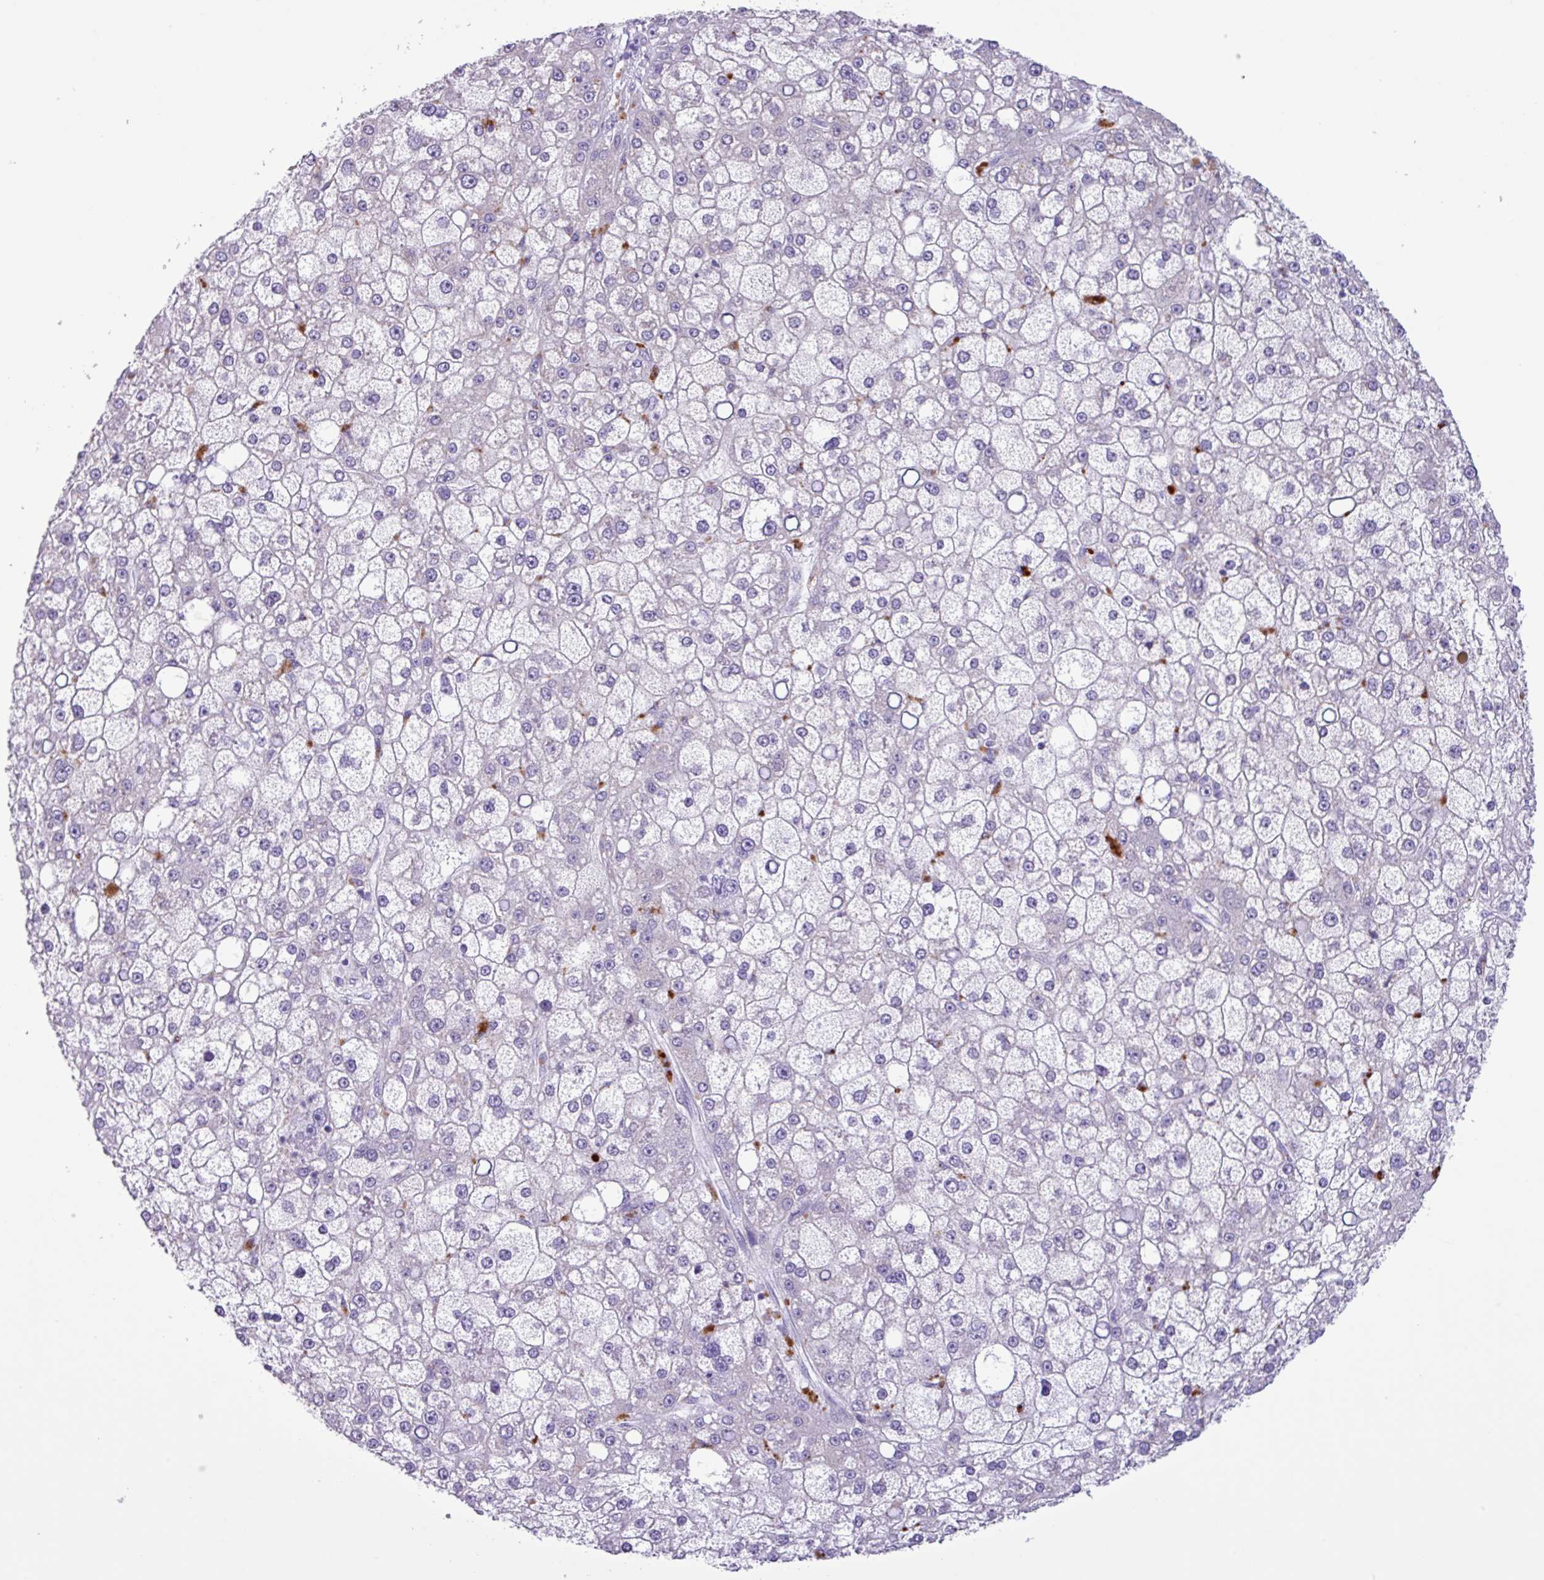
{"staining": {"intensity": "negative", "quantity": "none", "location": "none"}, "tissue": "liver cancer", "cell_type": "Tumor cells", "image_type": "cancer", "snomed": [{"axis": "morphology", "description": "Carcinoma, Hepatocellular, NOS"}, {"axis": "topography", "description": "Liver"}], "caption": "A photomicrograph of human liver cancer is negative for staining in tumor cells.", "gene": "AGO3", "patient": {"sex": "male", "age": 67}}